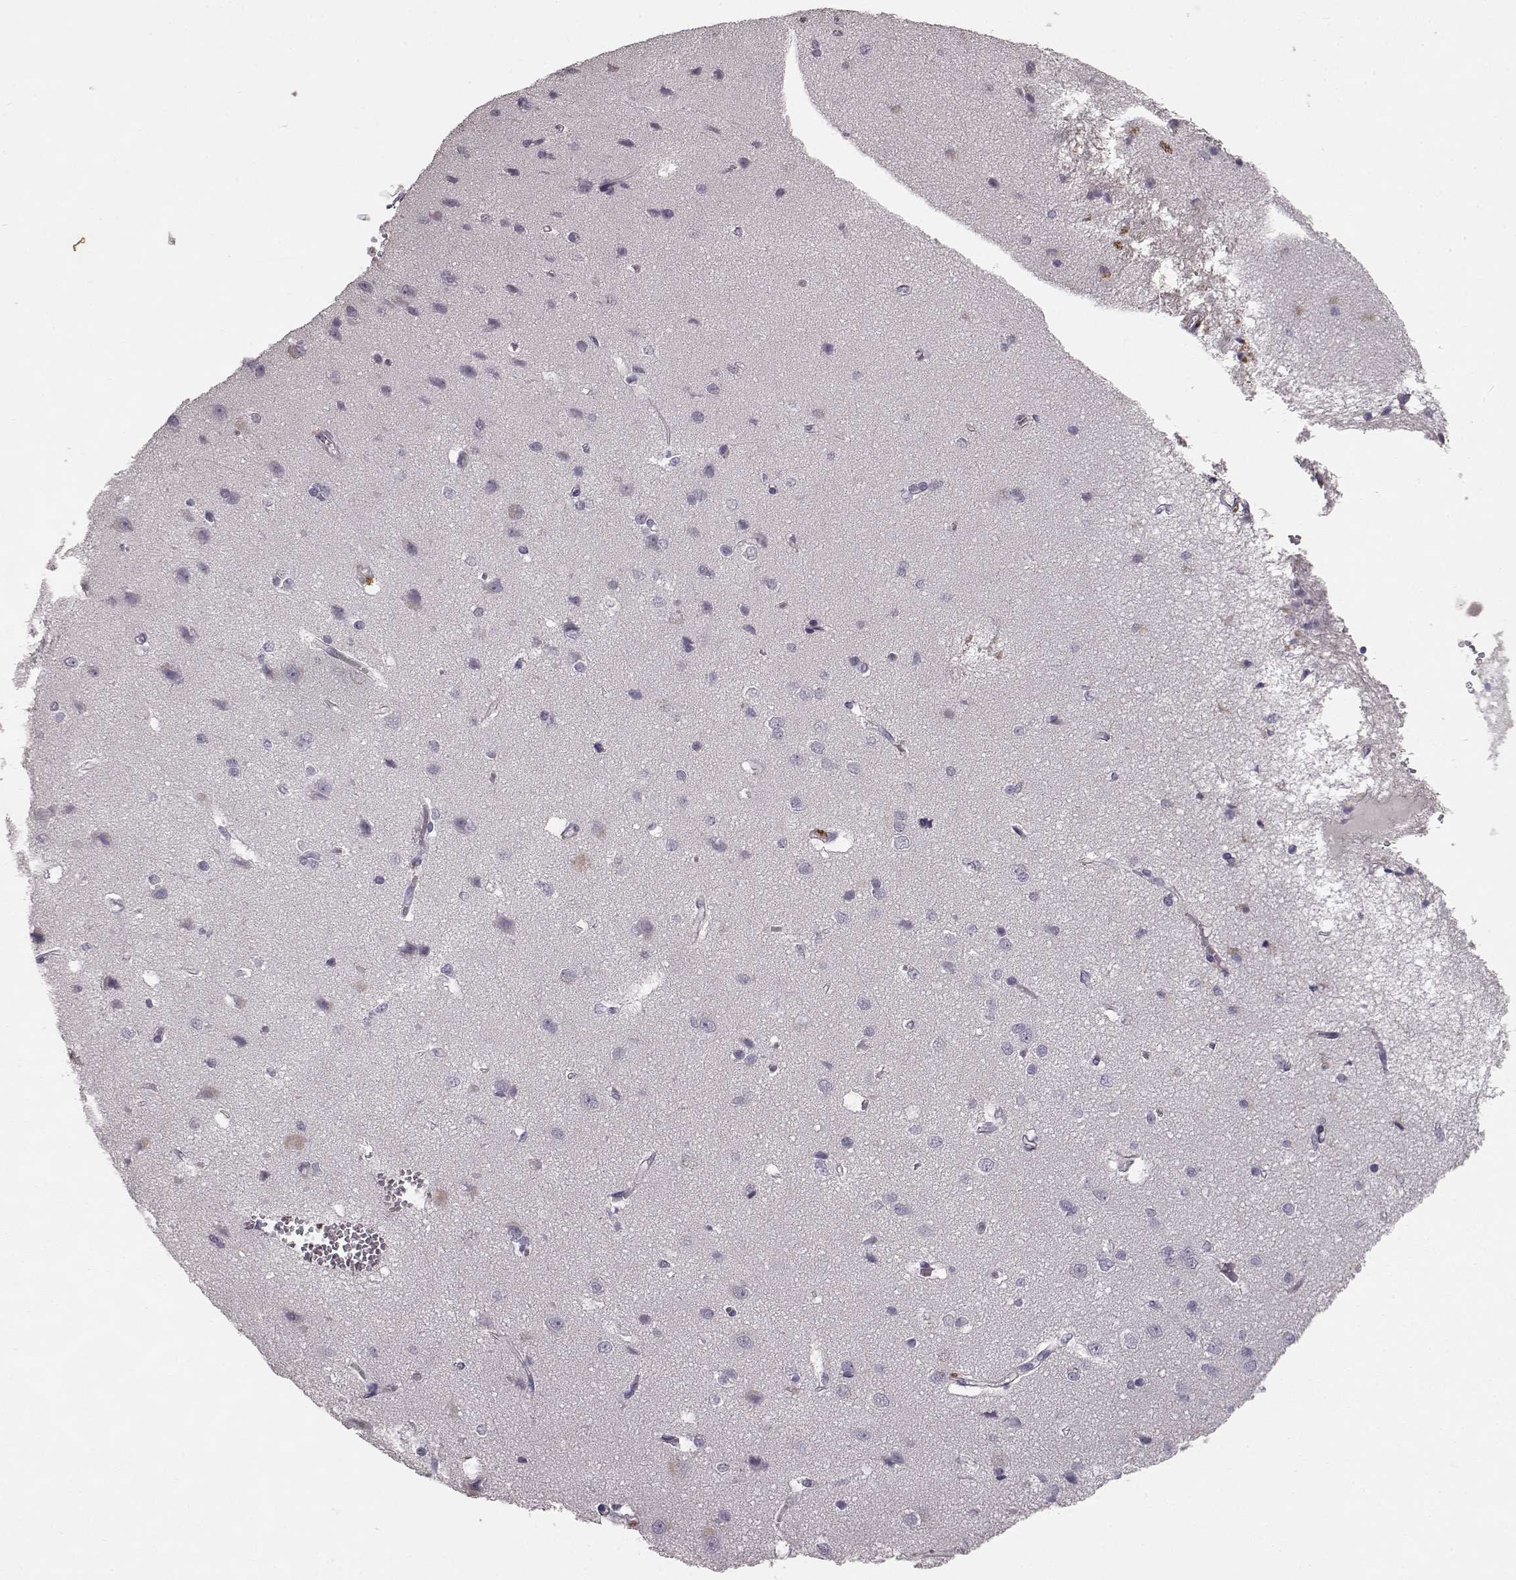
{"staining": {"intensity": "negative", "quantity": "none", "location": "none"}, "tissue": "cerebral cortex", "cell_type": "Endothelial cells", "image_type": "normal", "snomed": [{"axis": "morphology", "description": "Normal tissue, NOS"}, {"axis": "topography", "description": "Cerebral cortex"}], "caption": "DAB (3,3'-diaminobenzidine) immunohistochemical staining of normal human cerebral cortex shows no significant staining in endothelial cells. (Brightfield microscopy of DAB (3,3'-diaminobenzidine) IHC at high magnification).", "gene": "CCNF", "patient": {"sex": "male", "age": 37}}